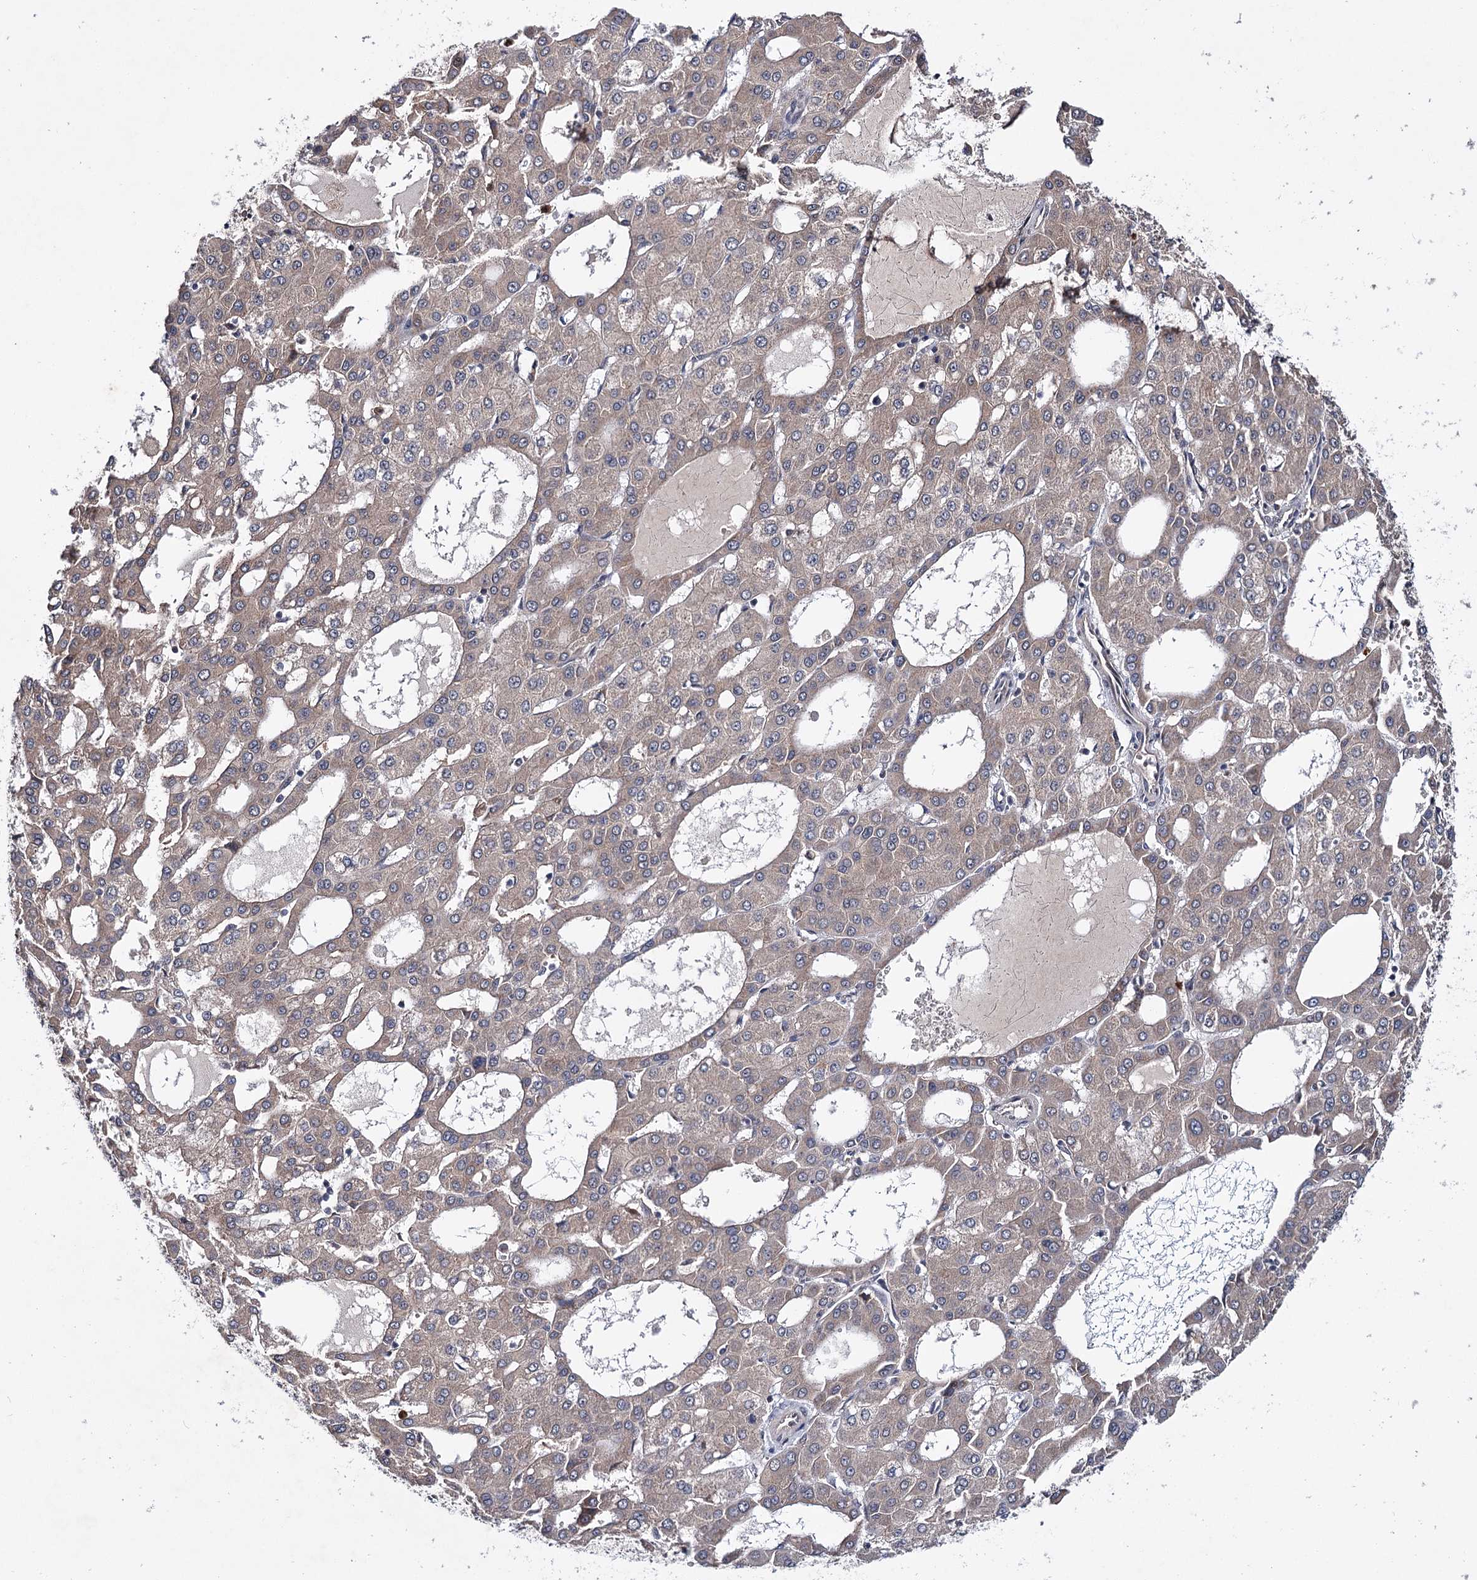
{"staining": {"intensity": "weak", "quantity": "25%-75%", "location": "cytoplasmic/membranous"}, "tissue": "liver cancer", "cell_type": "Tumor cells", "image_type": "cancer", "snomed": [{"axis": "morphology", "description": "Carcinoma, Hepatocellular, NOS"}, {"axis": "topography", "description": "Liver"}], "caption": "The micrograph exhibits staining of liver hepatocellular carcinoma, revealing weak cytoplasmic/membranous protein expression (brown color) within tumor cells.", "gene": "PTPN3", "patient": {"sex": "male", "age": 47}}